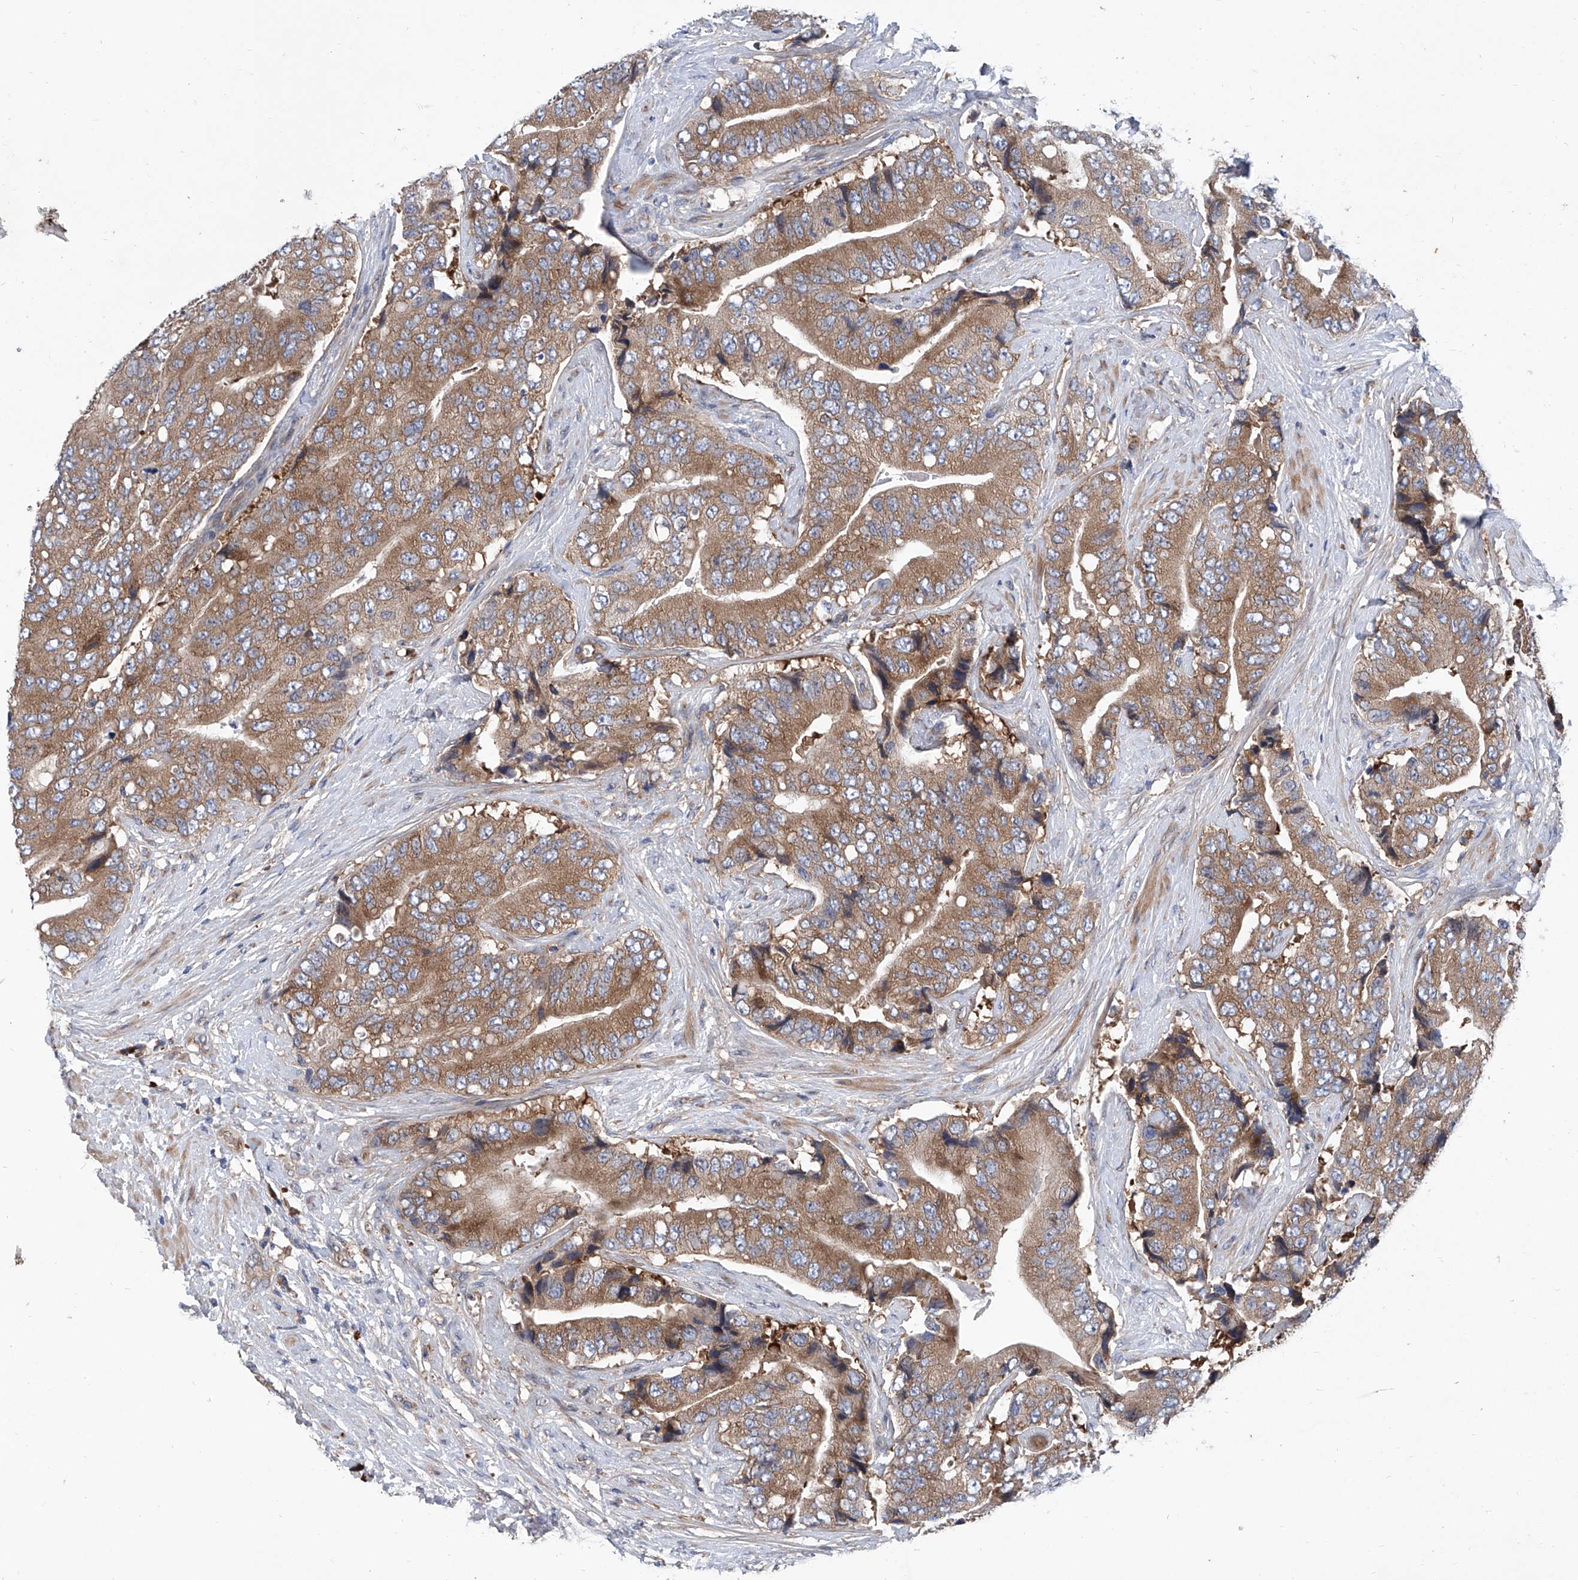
{"staining": {"intensity": "moderate", "quantity": ">75%", "location": "cytoplasmic/membranous"}, "tissue": "prostate cancer", "cell_type": "Tumor cells", "image_type": "cancer", "snomed": [{"axis": "morphology", "description": "Adenocarcinoma, High grade"}, {"axis": "topography", "description": "Prostate"}], "caption": "Prostate cancer (high-grade adenocarcinoma) tissue displays moderate cytoplasmic/membranous positivity in approximately >75% of tumor cells", "gene": "ASCC3", "patient": {"sex": "male", "age": 70}}